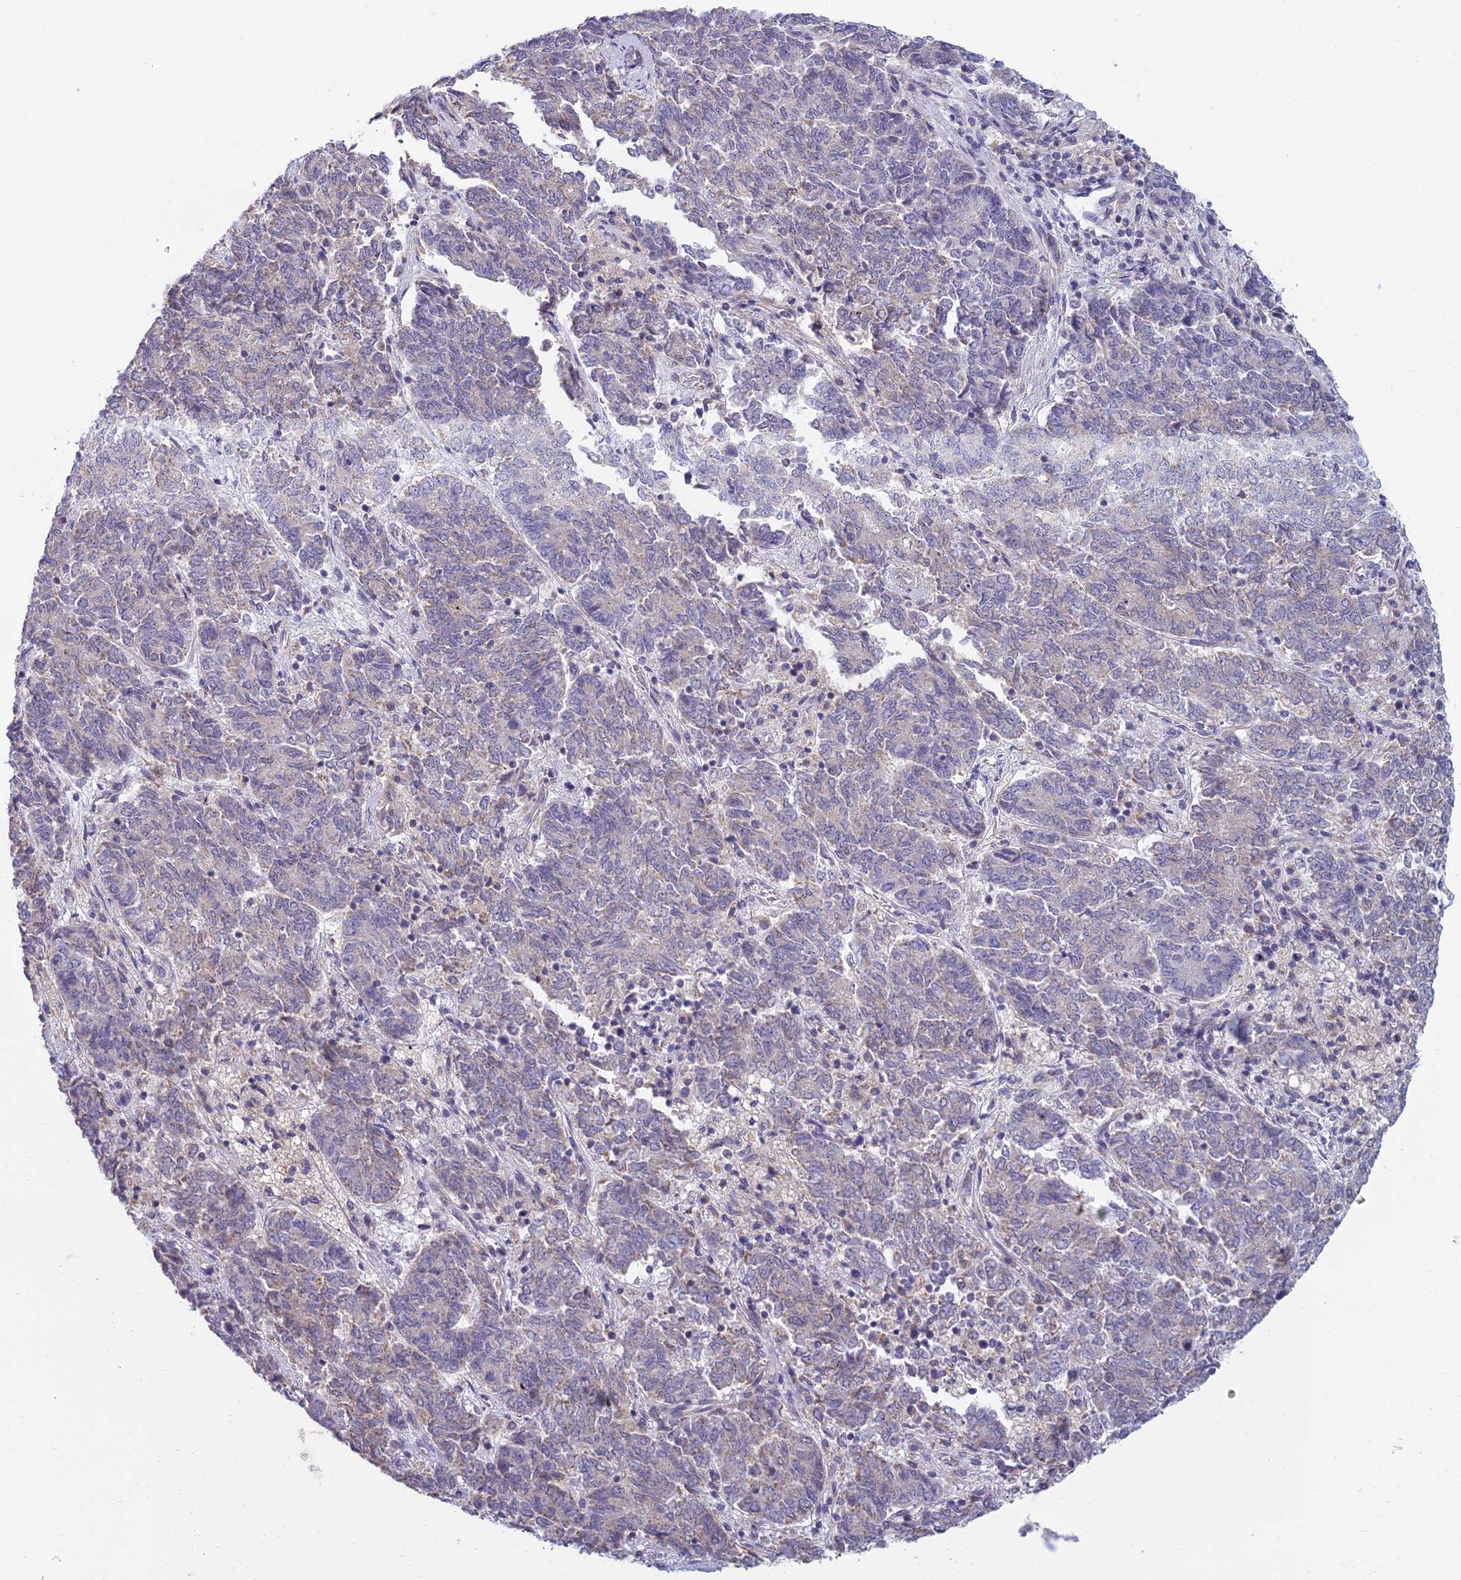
{"staining": {"intensity": "weak", "quantity": "<25%", "location": "cytoplasmic/membranous"}, "tissue": "endometrial cancer", "cell_type": "Tumor cells", "image_type": "cancer", "snomed": [{"axis": "morphology", "description": "Adenocarcinoma, NOS"}, {"axis": "topography", "description": "Endometrium"}], "caption": "Tumor cells are negative for protein expression in human adenocarcinoma (endometrial).", "gene": "CFAP206", "patient": {"sex": "female", "age": 80}}